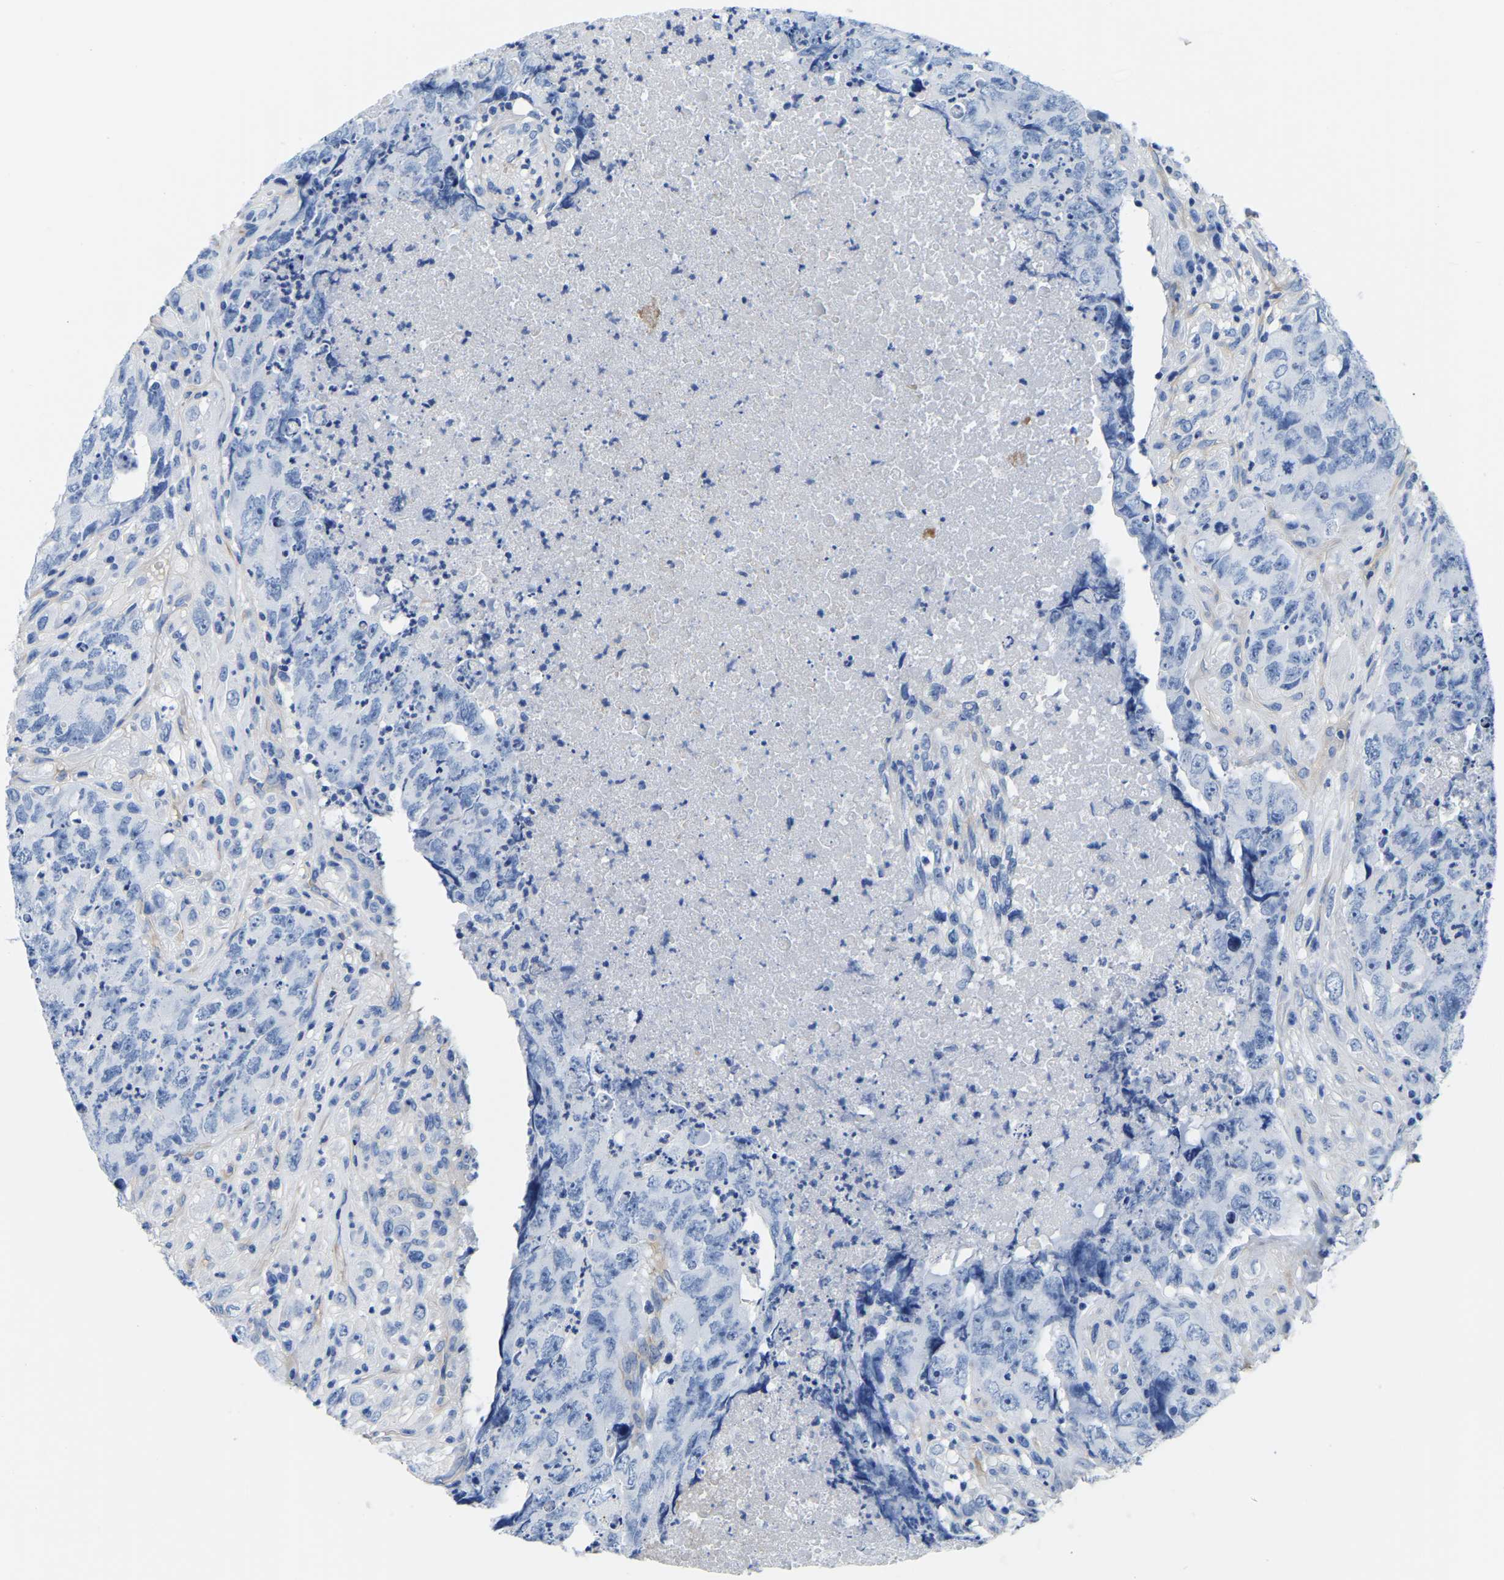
{"staining": {"intensity": "negative", "quantity": "none", "location": "none"}, "tissue": "testis cancer", "cell_type": "Tumor cells", "image_type": "cancer", "snomed": [{"axis": "morphology", "description": "Carcinoma, Embryonal, NOS"}, {"axis": "topography", "description": "Testis"}], "caption": "An image of testis embryonal carcinoma stained for a protein shows no brown staining in tumor cells.", "gene": "UPK3A", "patient": {"sex": "male", "age": 32}}